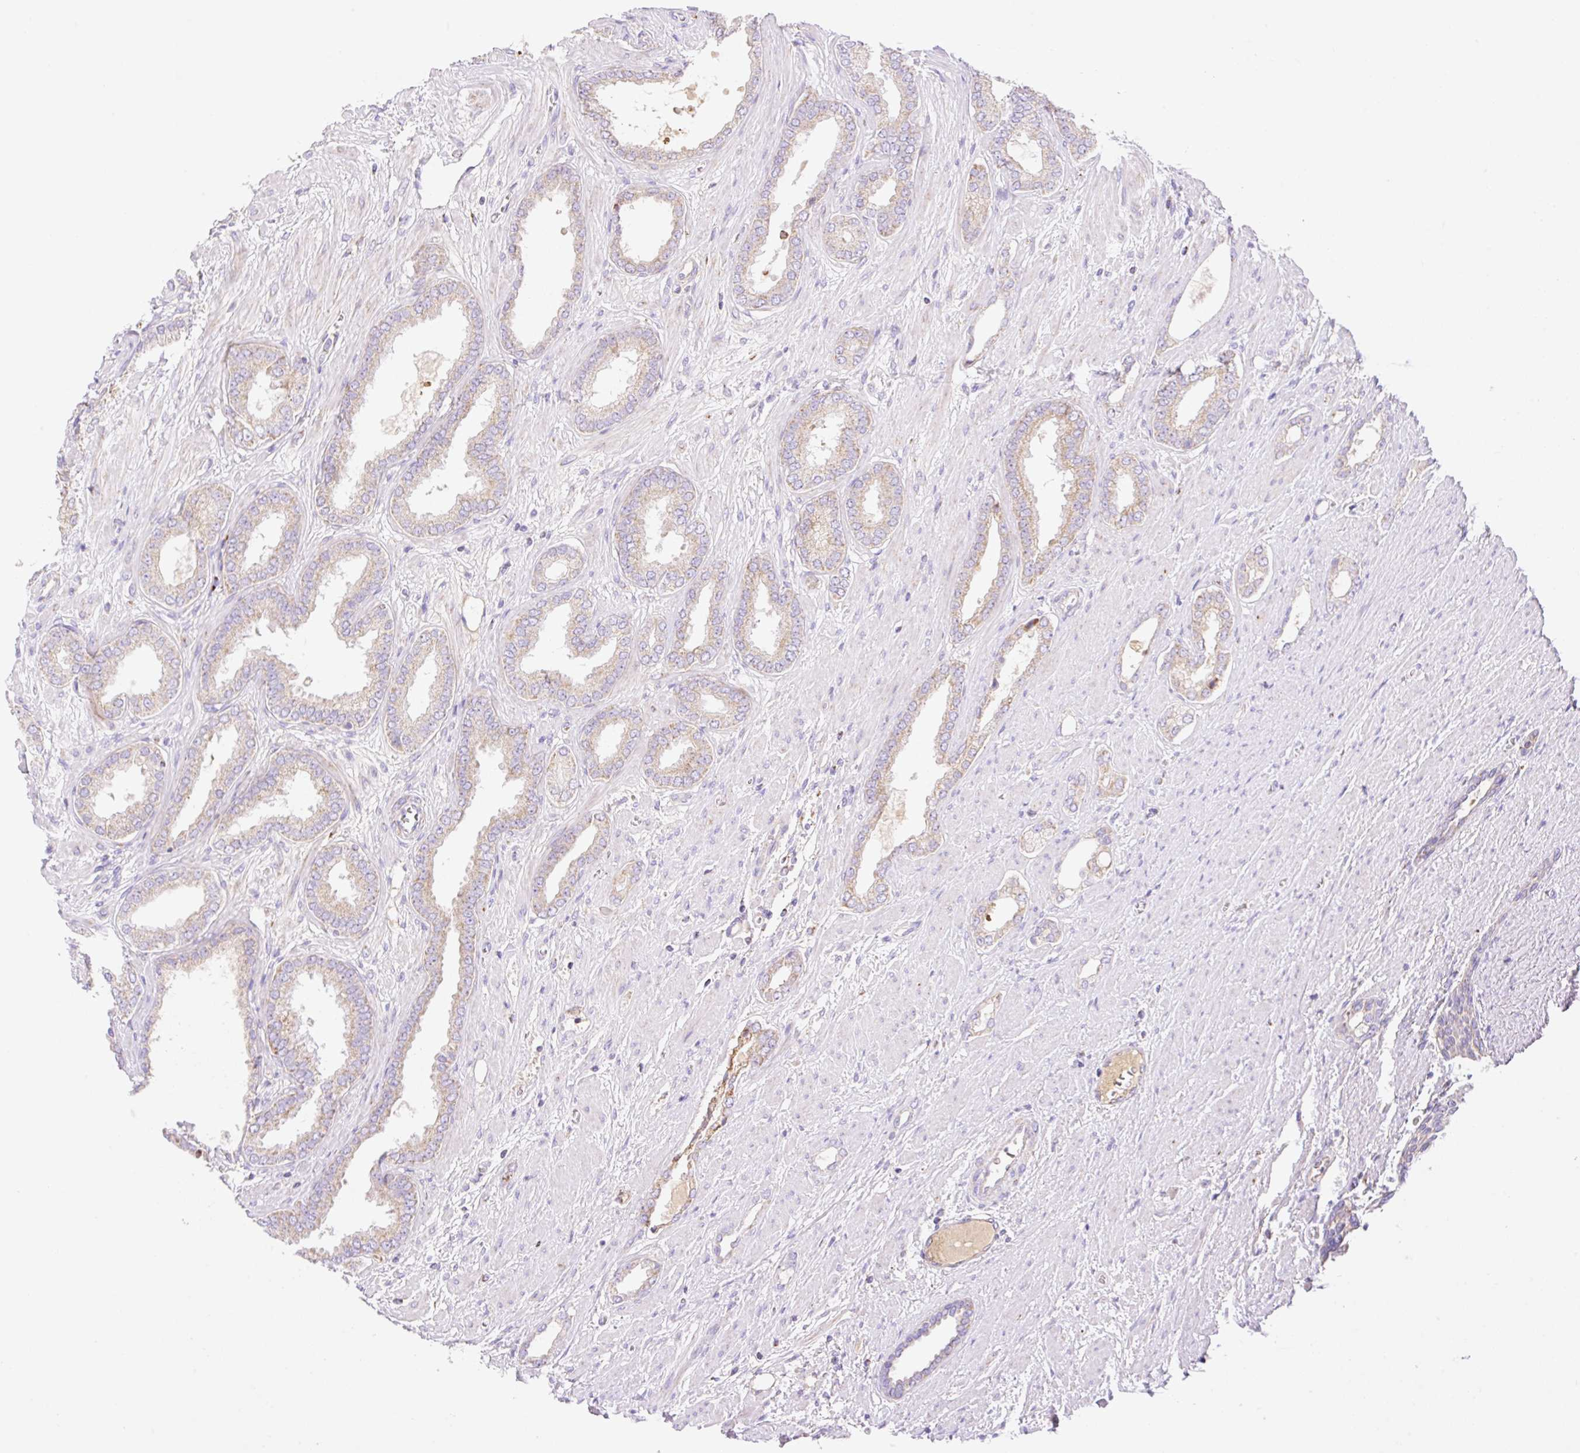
{"staining": {"intensity": "weak", "quantity": "25%-75%", "location": "cytoplasmic/membranous"}, "tissue": "prostate cancer", "cell_type": "Tumor cells", "image_type": "cancer", "snomed": [{"axis": "morphology", "description": "Adenocarcinoma, High grade"}, {"axis": "topography", "description": "Prostate"}], "caption": "This histopathology image shows immunohistochemistry staining of human high-grade adenocarcinoma (prostate), with low weak cytoplasmic/membranous staining in about 25%-75% of tumor cells.", "gene": "ETNK2", "patient": {"sex": "male", "age": 58}}